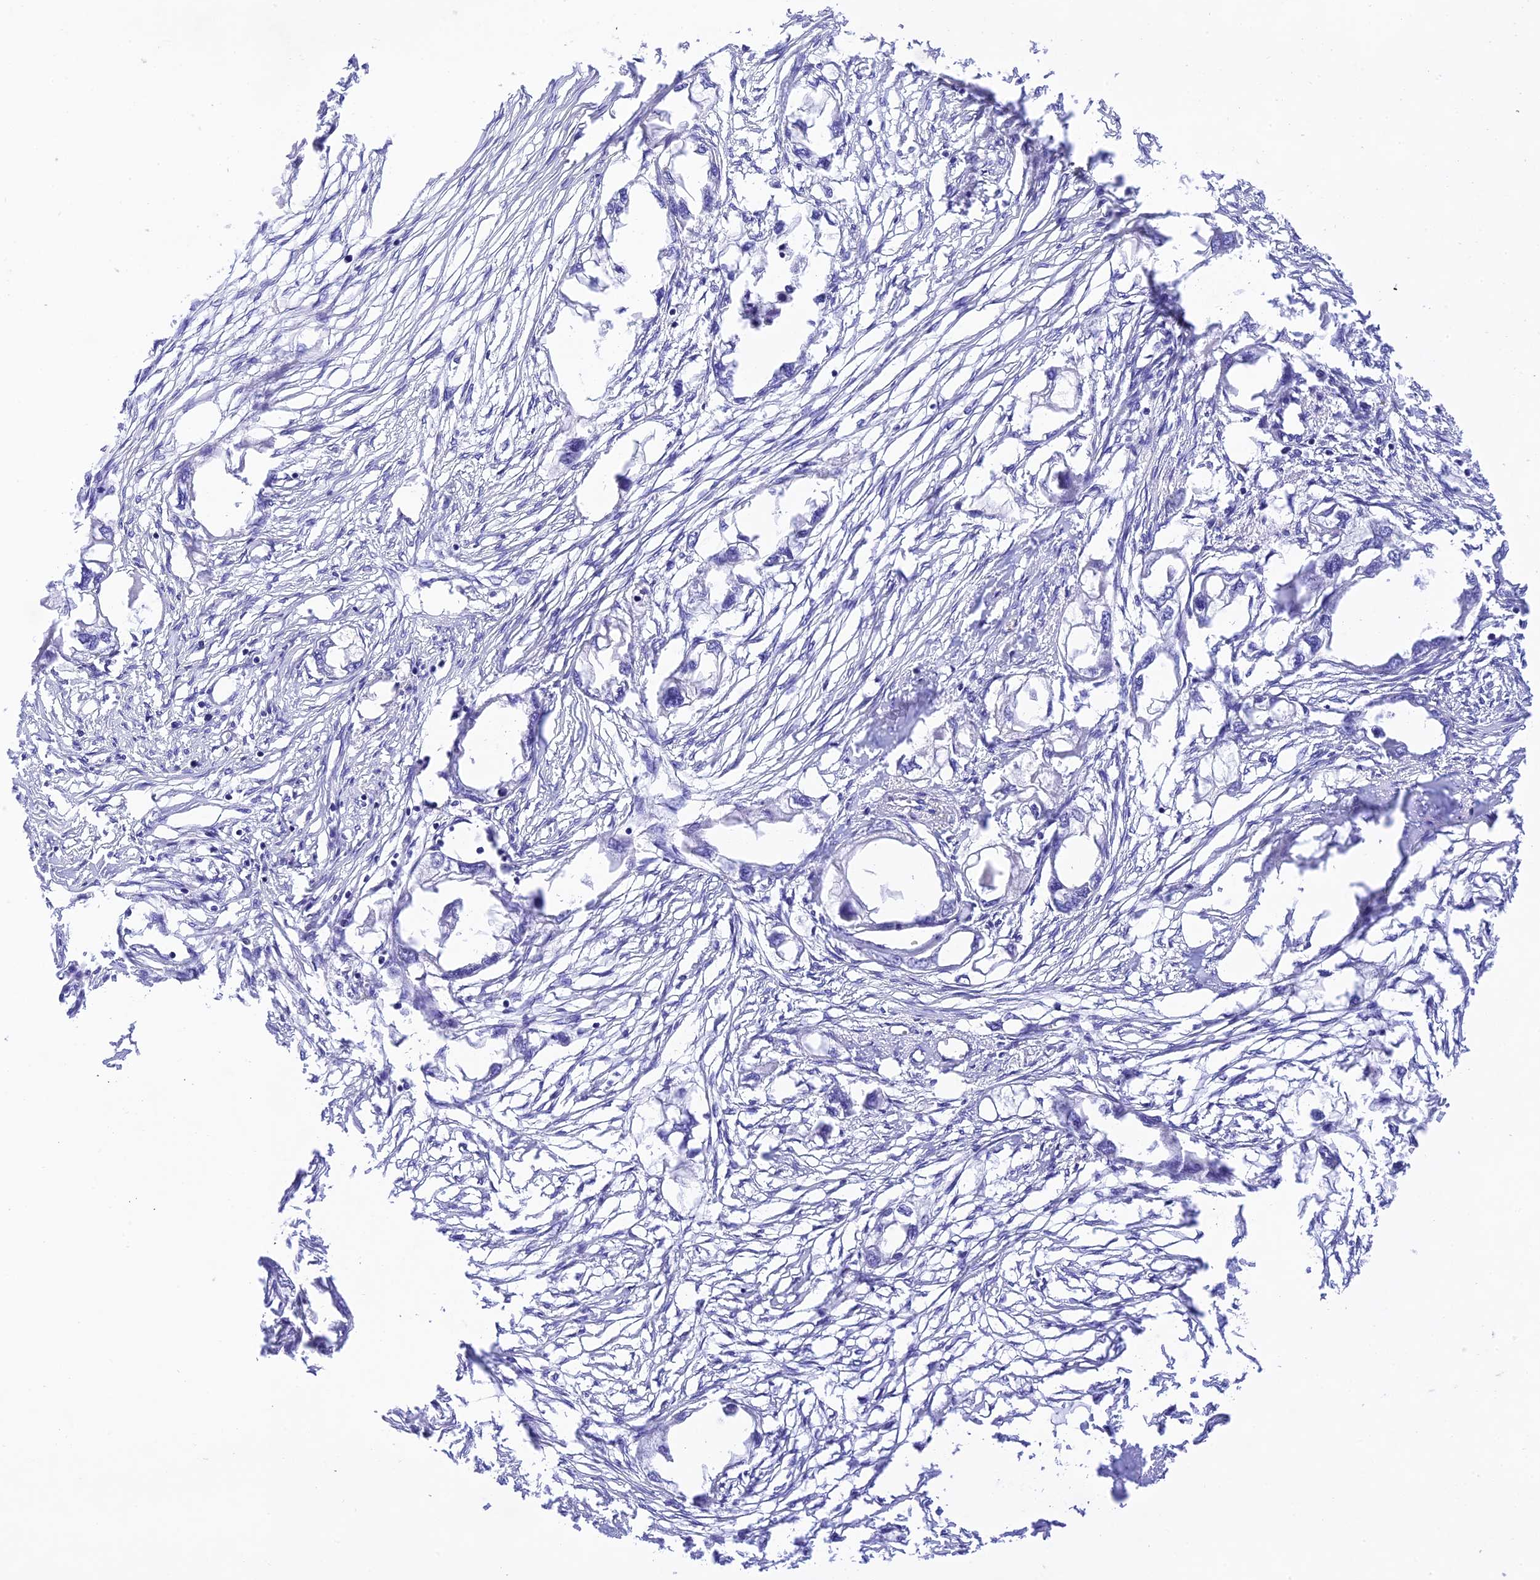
{"staining": {"intensity": "negative", "quantity": "none", "location": "none"}, "tissue": "endometrial cancer", "cell_type": "Tumor cells", "image_type": "cancer", "snomed": [{"axis": "morphology", "description": "Adenocarcinoma, NOS"}, {"axis": "morphology", "description": "Adenocarcinoma, metastatic, NOS"}, {"axis": "topography", "description": "Adipose tissue"}, {"axis": "topography", "description": "Endometrium"}], "caption": "Immunohistochemical staining of human endometrial cancer (adenocarcinoma) shows no significant expression in tumor cells.", "gene": "MS4A5", "patient": {"sex": "female", "age": 67}}